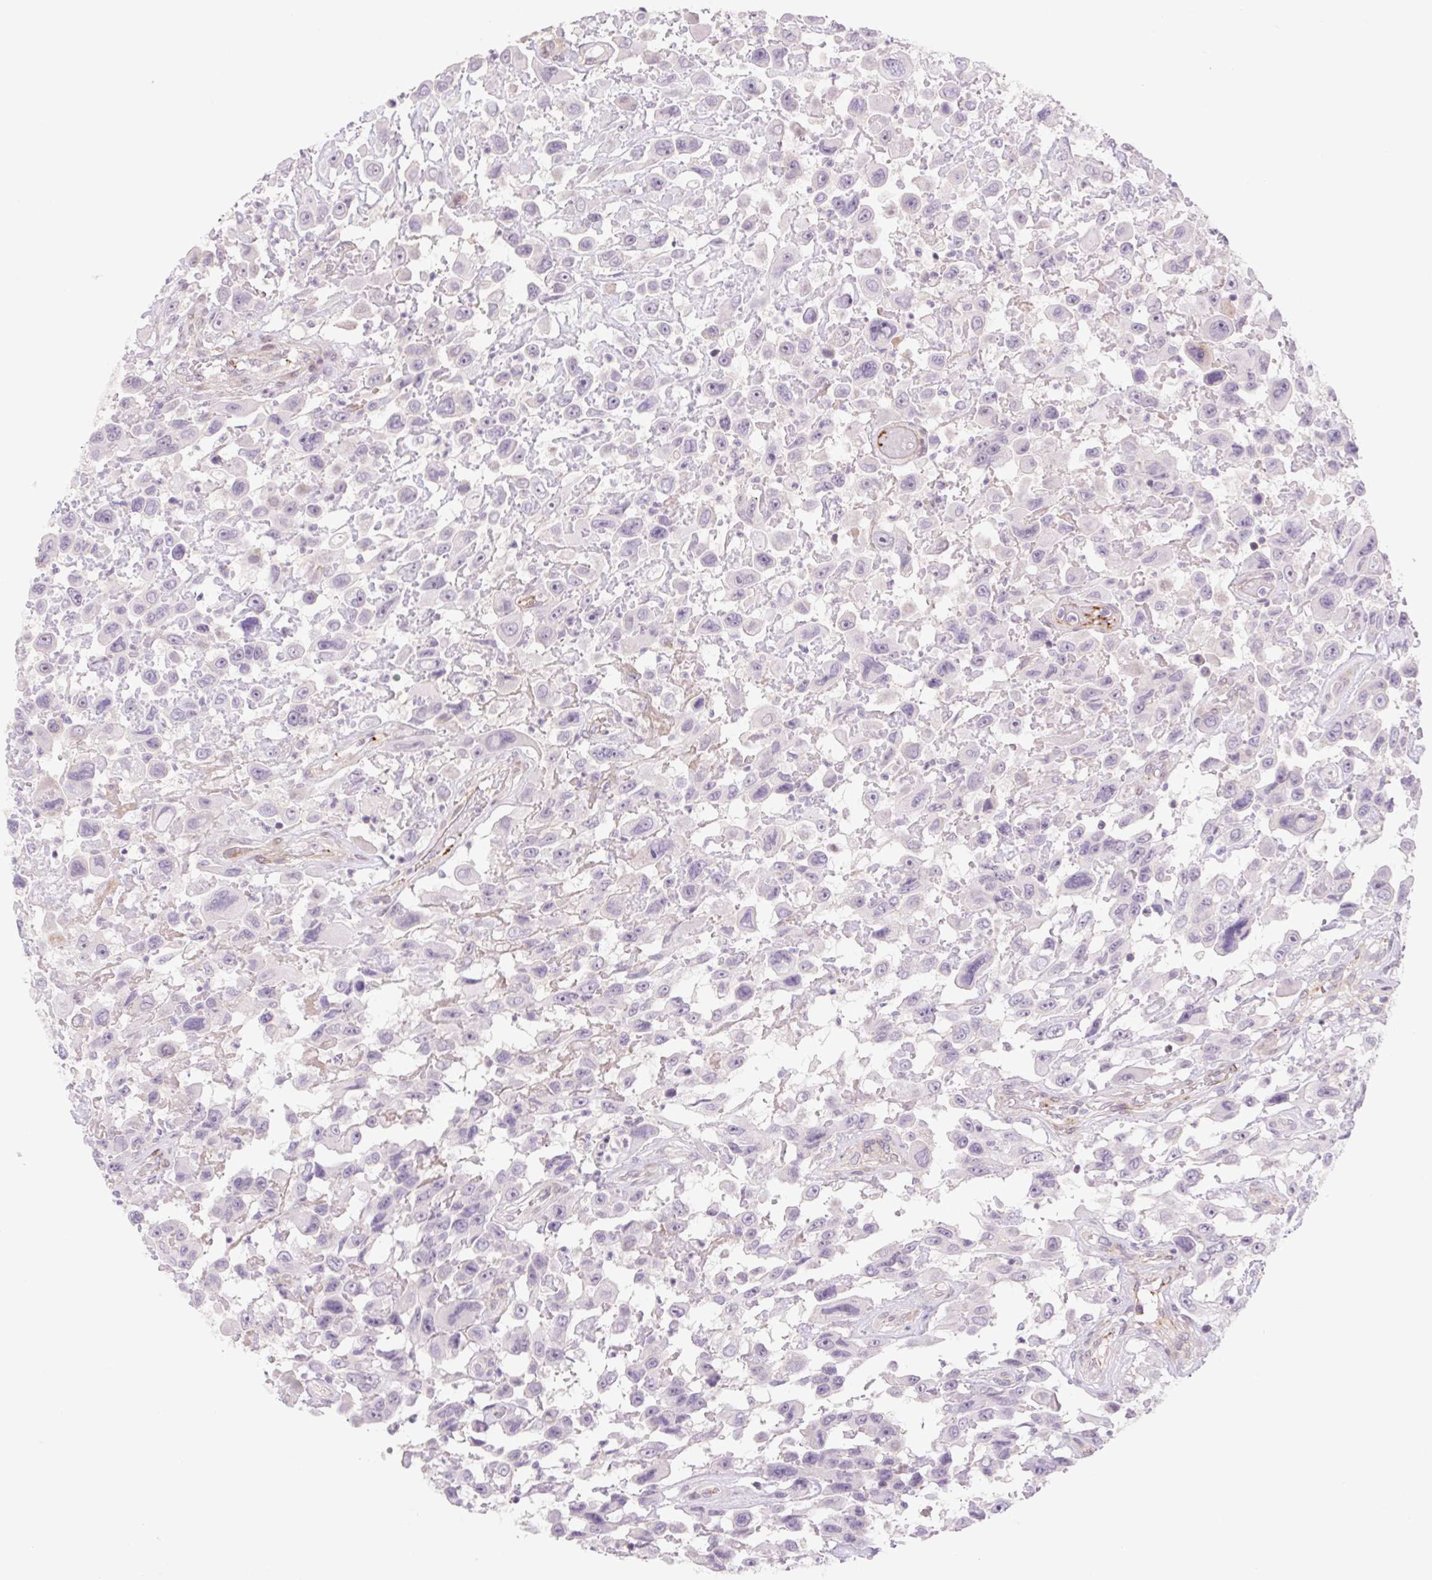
{"staining": {"intensity": "negative", "quantity": "none", "location": "none"}, "tissue": "urothelial cancer", "cell_type": "Tumor cells", "image_type": "cancer", "snomed": [{"axis": "morphology", "description": "Urothelial carcinoma, High grade"}, {"axis": "topography", "description": "Urinary bladder"}], "caption": "Protein analysis of urothelial carcinoma (high-grade) shows no significant staining in tumor cells.", "gene": "MS4A13", "patient": {"sex": "male", "age": 53}}